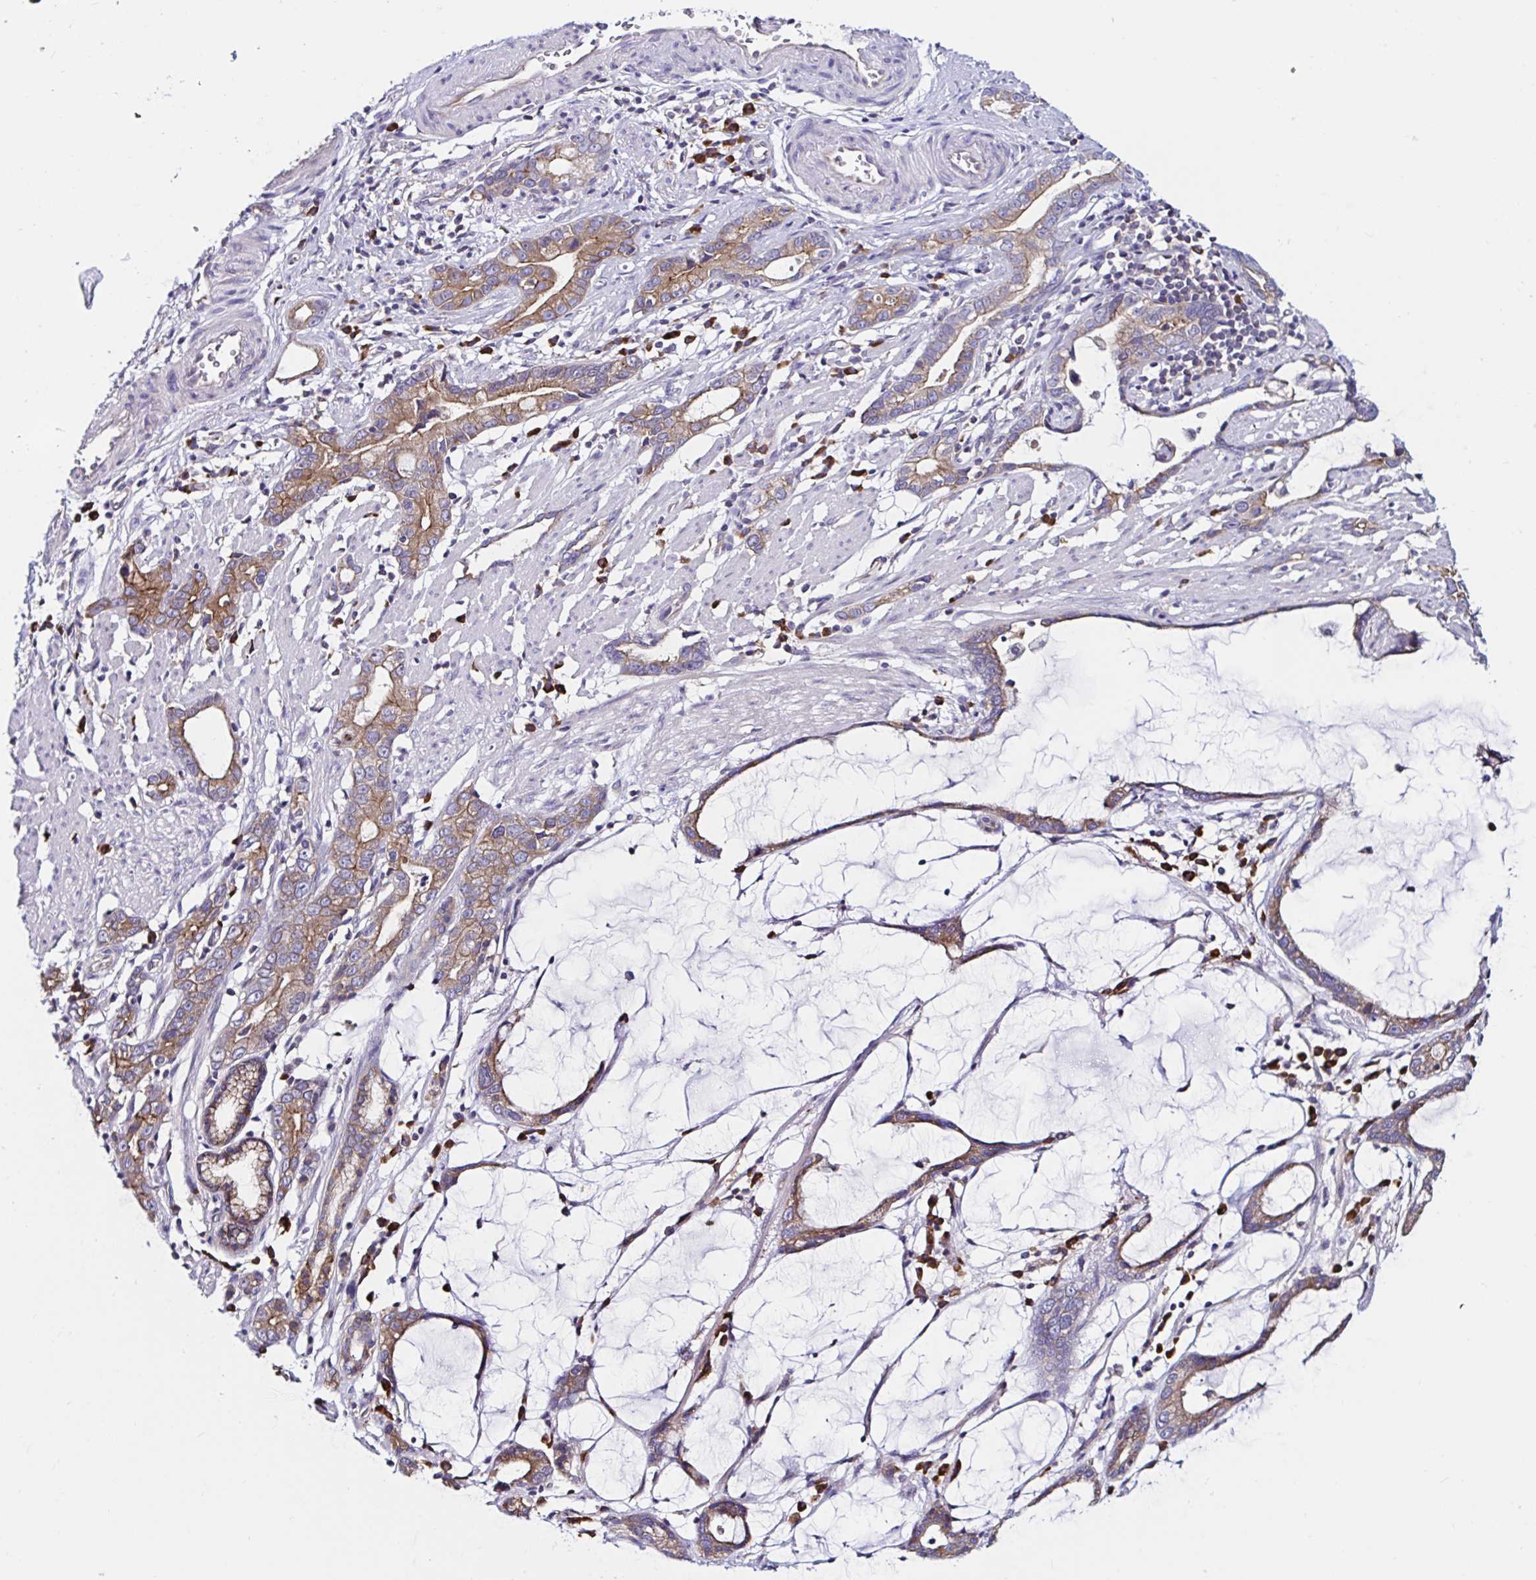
{"staining": {"intensity": "moderate", "quantity": ">75%", "location": "cytoplasmic/membranous"}, "tissue": "stomach cancer", "cell_type": "Tumor cells", "image_type": "cancer", "snomed": [{"axis": "morphology", "description": "Adenocarcinoma, NOS"}, {"axis": "topography", "description": "Stomach"}], "caption": "Moderate cytoplasmic/membranous expression for a protein is seen in approximately >75% of tumor cells of stomach adenocarcinoma using IHC.", "gene": "VSIG2", "patient": {"sex": "male", "age": 55}}